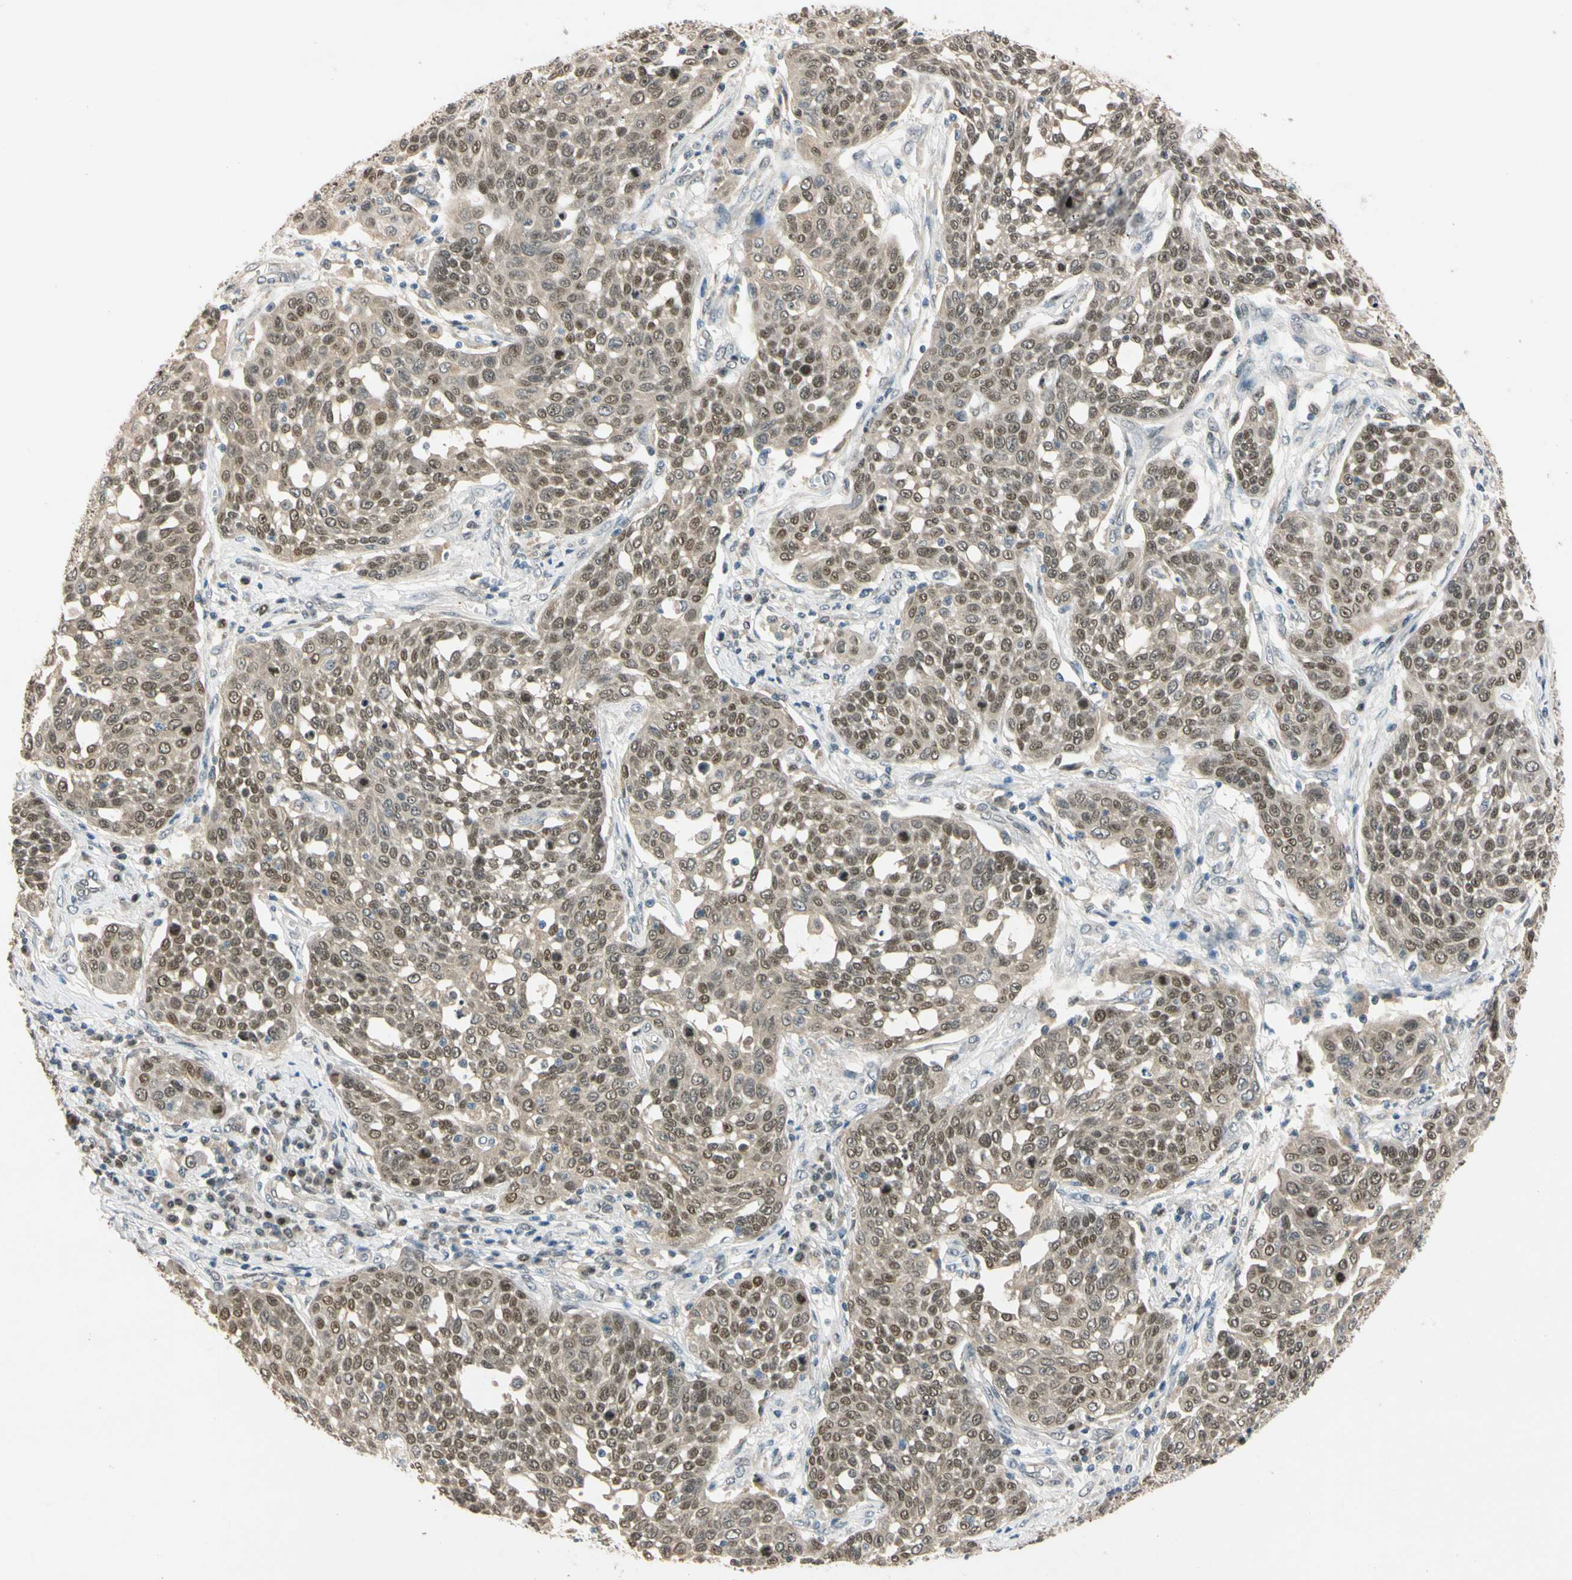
{"staining": {"intensity": "moderate", "quantity": ">75%", "location": "cytoplasmic/membranous,nuclear"}, "tissue": "cervical cancer", "cell_type": "Tumor cells", "image_type": "cancer", "snomed": [{"axis": "morphology", "description": "Squamous cell carcinoma, NOS"}, {"axis": "topography", "description": "Cervix"}], "caption": "Immunohistochemical staining of human squamous cell carcinoma (cervical) shows medium levels of moderate cytoplasmic/membranous and nuclear protein expression in about >75% of tumor cells. The protein of interest is stained brown, and the nuclei are stained in blue (DAB (3,3'-diaminobenzidine) IHC with brightfield microscopy, high magnification).", "gene": "RIOX2", "patient": {"sex": "female", "age": 34}}